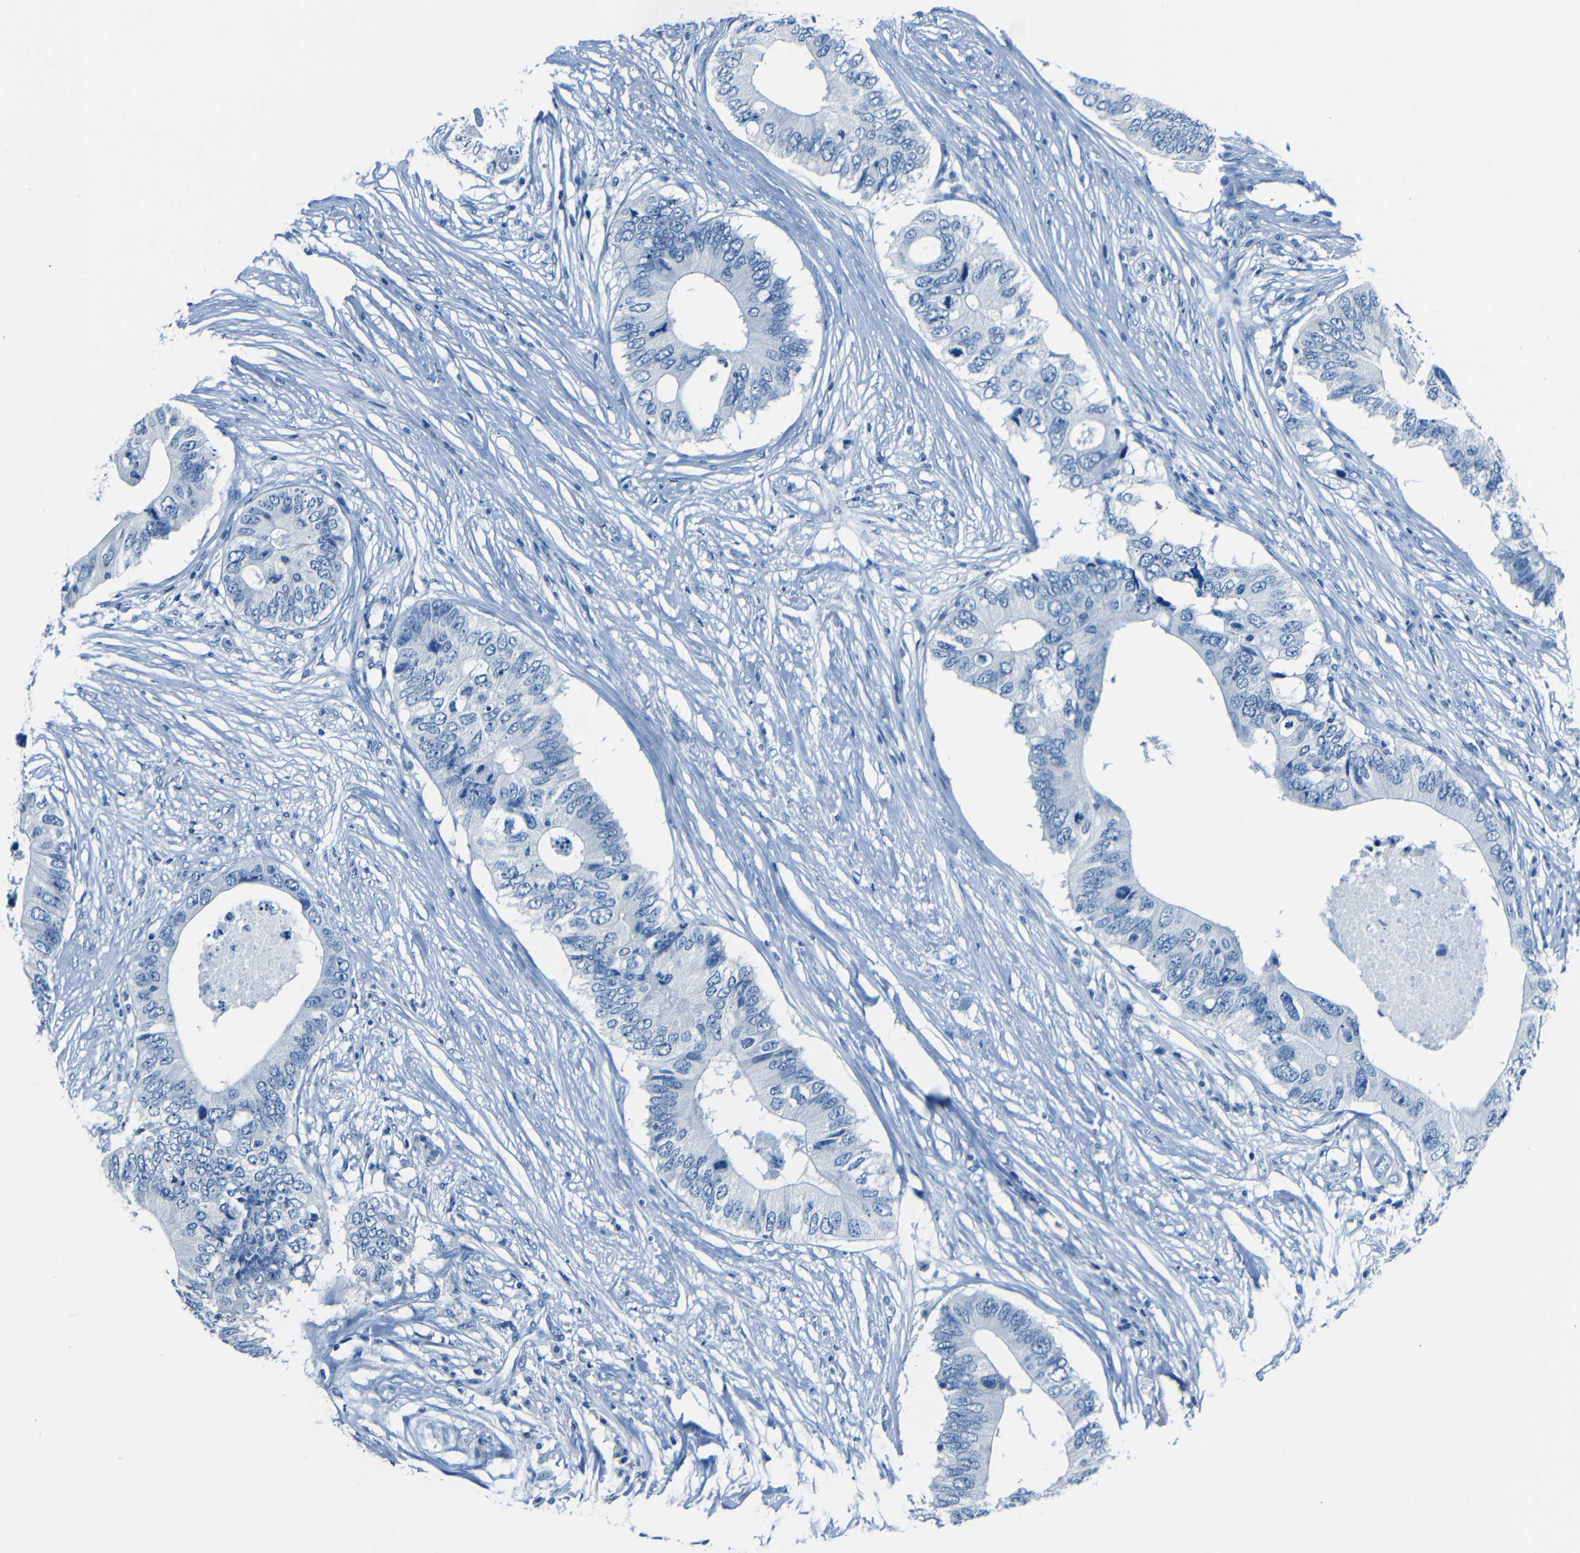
{"staining": {"intensity": "negative", "quantity": "none", "location": "none"}, "tissue": "colorectal cancer", "cell_type": "Tumor cells", "image_type": "cancer", "snomed": [{"axis": "morphology", "description": "Adenocarcinoma, NOS"}, {"axis": "topography", "description": "Colon"}], "caption": "Colorectal cancer stained for a protein using immunohistochemistry exhibits no expression tumor cells.", "gene": "FBN2", "patient": {"sex": "male", "age": 71}}